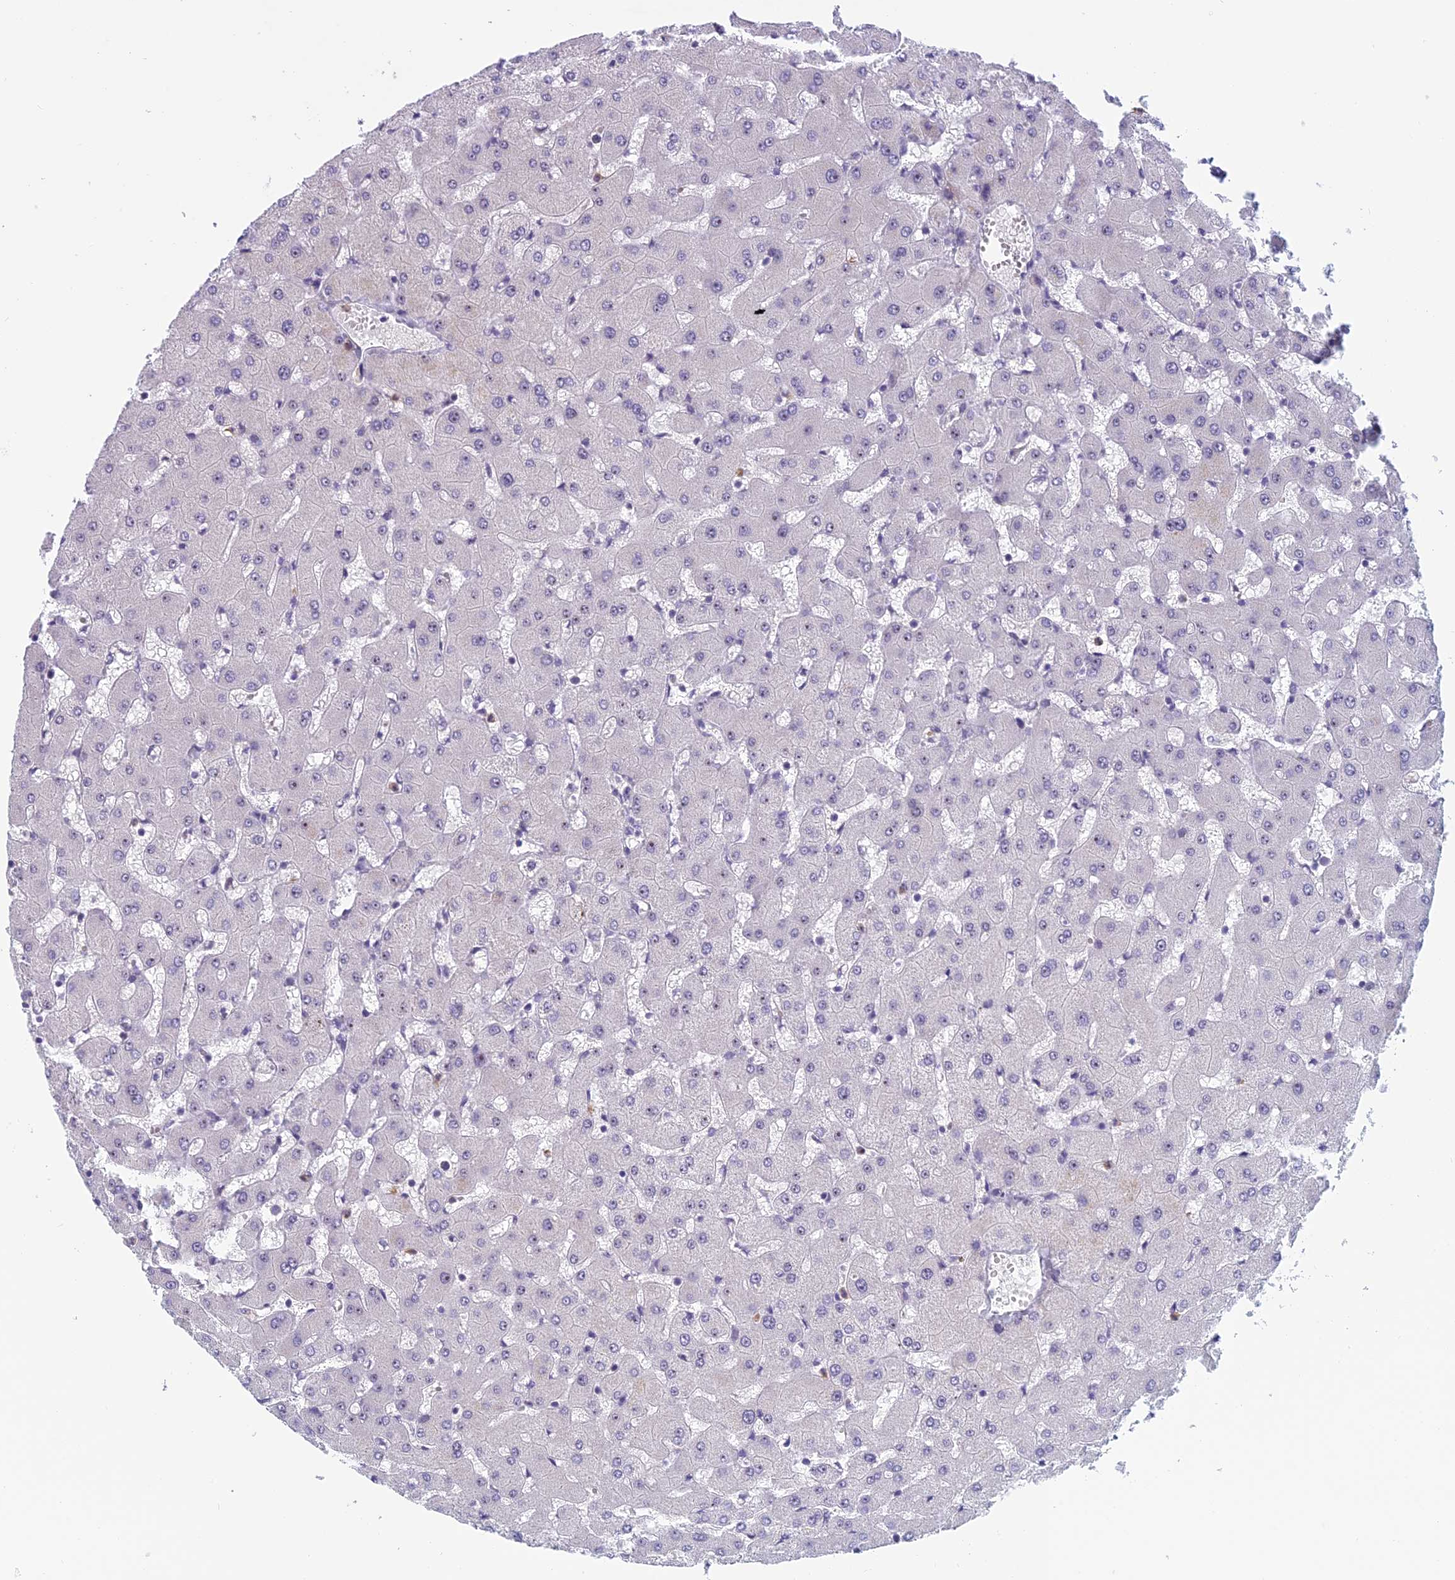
{"staining": {"intensity": "negative", "quantity": "none", "location": "none"}, "tissue": "liver", "cell_type": "Cholangiocytes", "image_type": "normal", "snomed": [{"axis": "morphology", "description": "Normal tissue, NOS"}, {"axis": "topography", "description": "Liver"}], "caption": "IHC histopathology image of benign liver: liver stained with DAB (3,3'-diaminobenzidine) reveals no significant protein expression in cholangiocytes.", "gene": "NOC2L", "patient": {"sex": "female", "age": 63}}